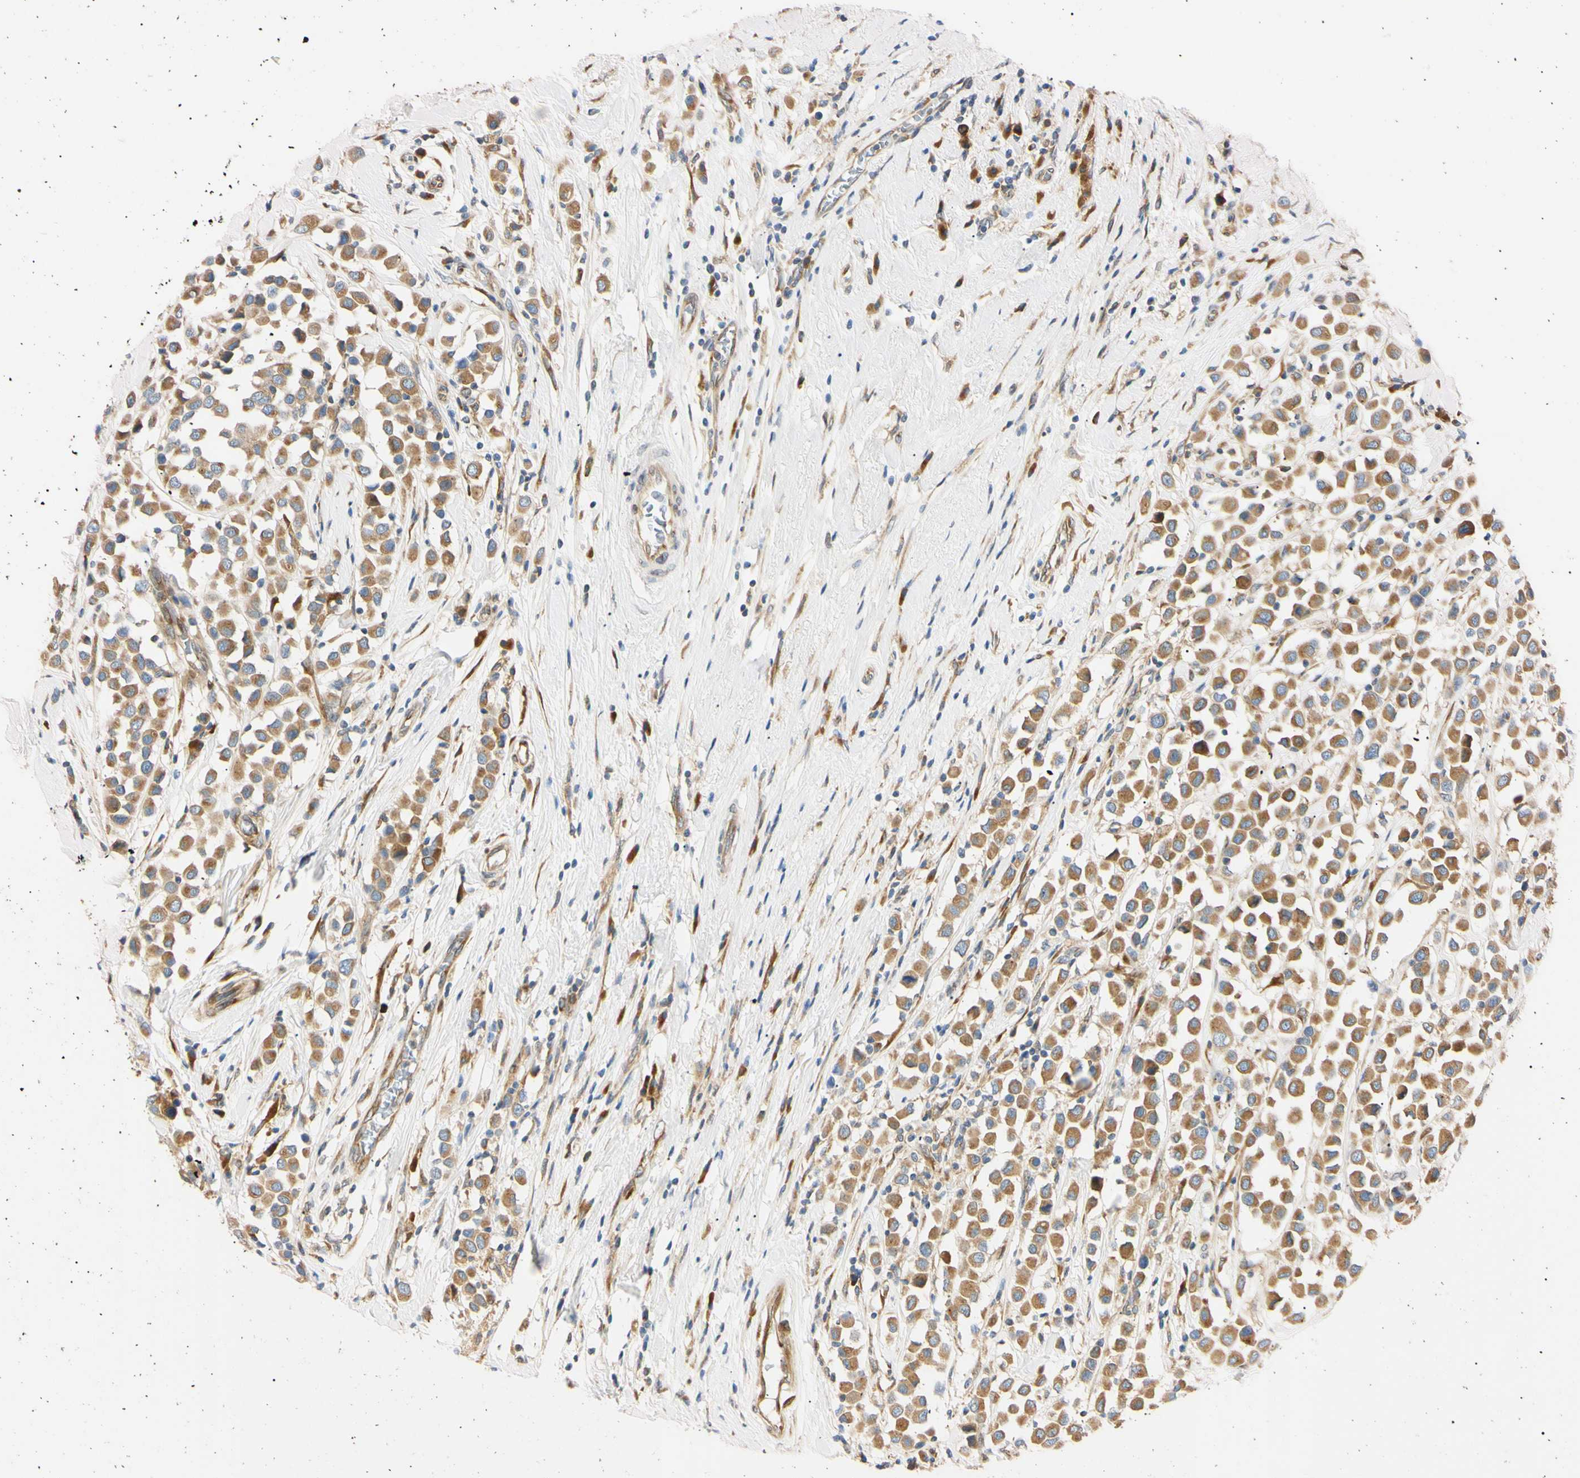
{"staining": {"intensity": "moderate", "quantity": ">75%", "location": "cytoplasmic/membranous"}, "tissue": "breast cancer", "cell_type": "Tumor cells", "image_type": "cancer", "snomed": [{"axis": "morphology", "description": "Duct carcinoma"}, {"axis": "topography", "description": "Breast"}], "caption": "Breast cancer tissue displays moderate cytoplasmic/membranous staining in approximately >75% of tumor cells", "gene": "IER3IP1", "patient": {"sex": "female", "age": 61}}